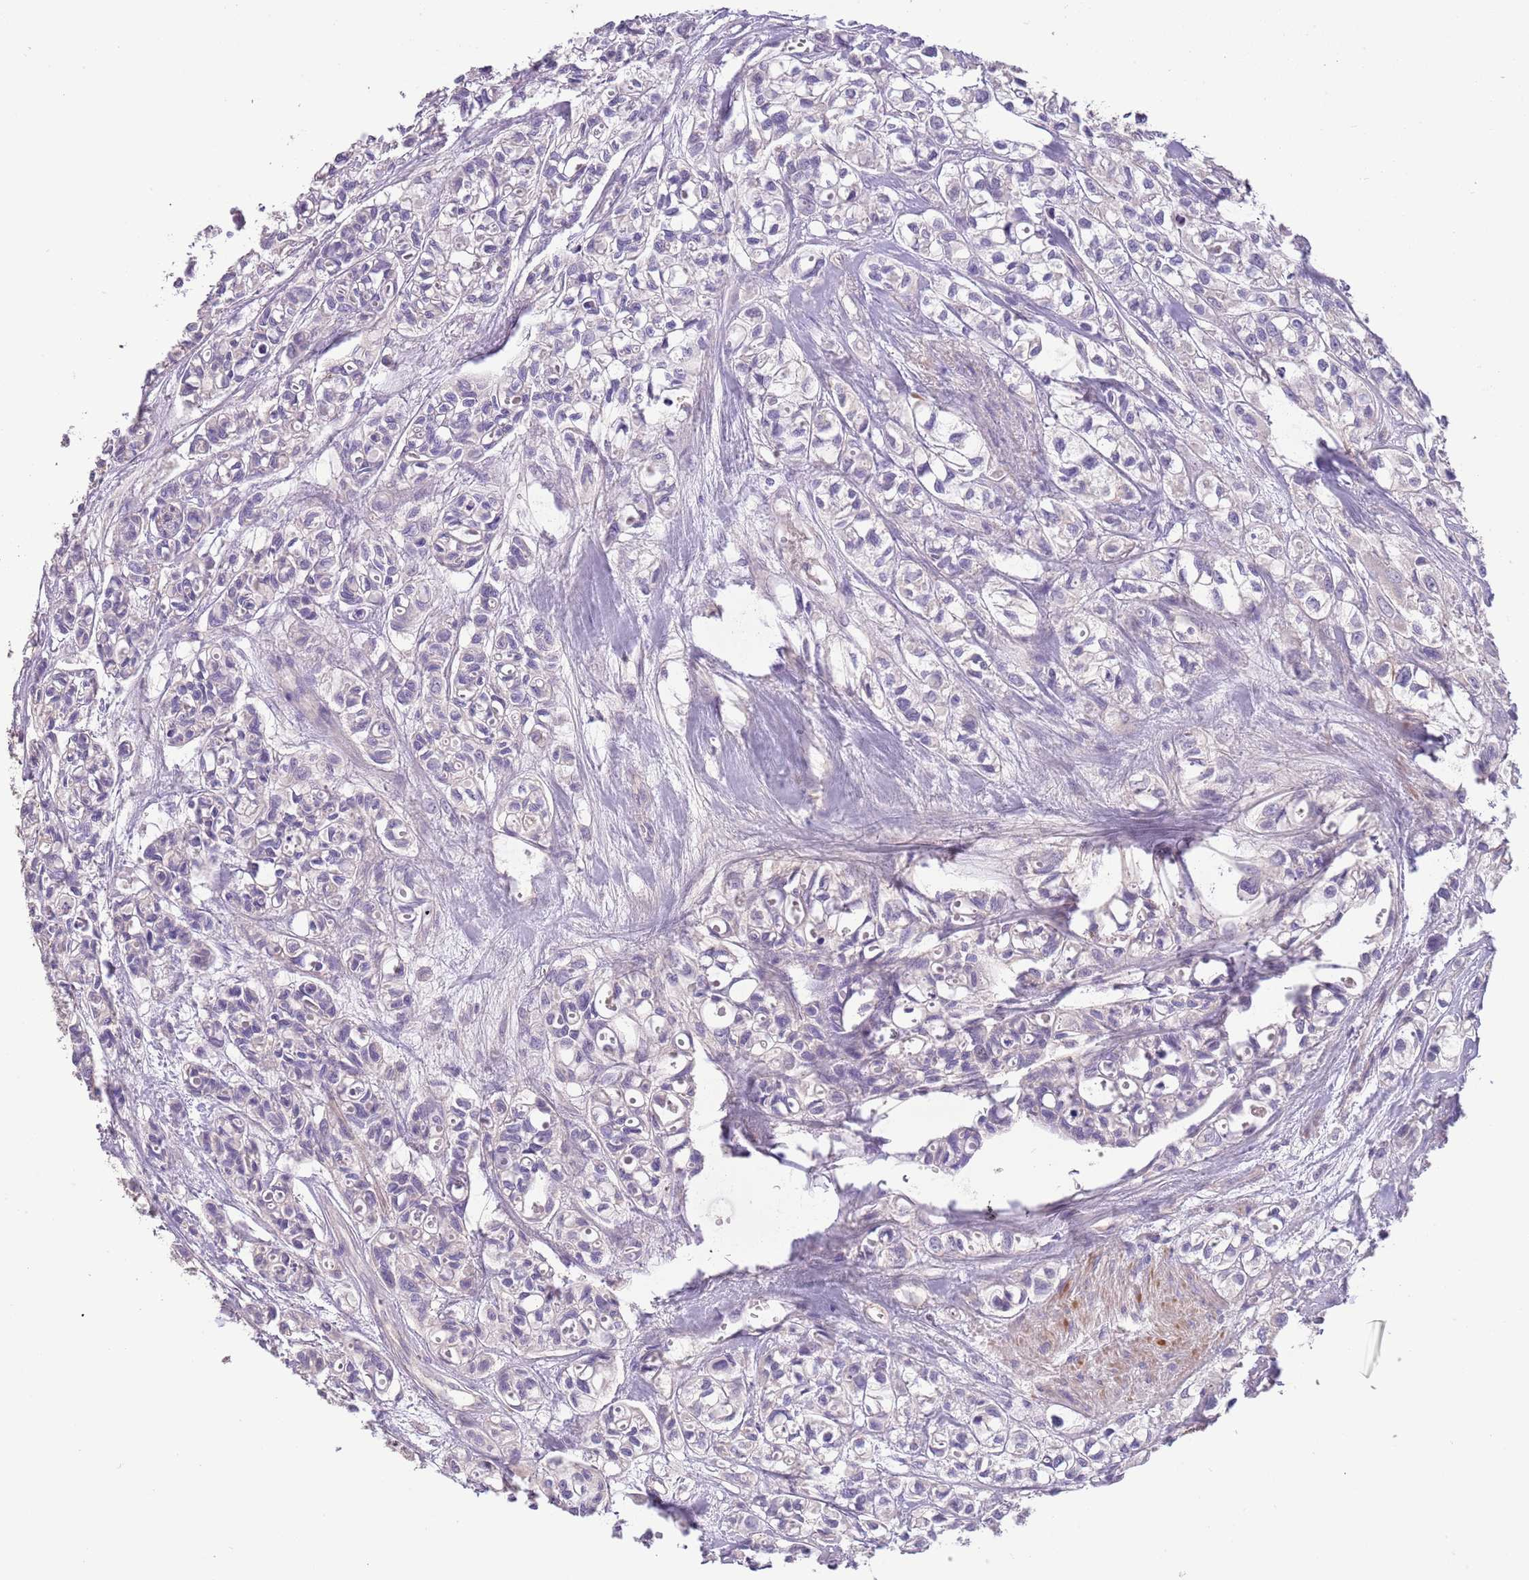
{"staining": {"intensity": "negative", "quantity": "none", "location": "none"}, "tissue": "urothelial cancer", "cell_type": "Tumor cells", "image_type": "cancer", "snomed": [{"axis": "morphology", "description": "Urothelial carcinoma, High grade"}, {"axis": "topography", "description": "Urinary bladder"}], "caption": "This micrograph is of urothelial cancer stained with IHC to label a protein in brown with the nuclei are counter-stained blue. There is no positivity in tumor cells.", "gene": "ZNF658", "patient": {"sex": "male", "age": 67}}